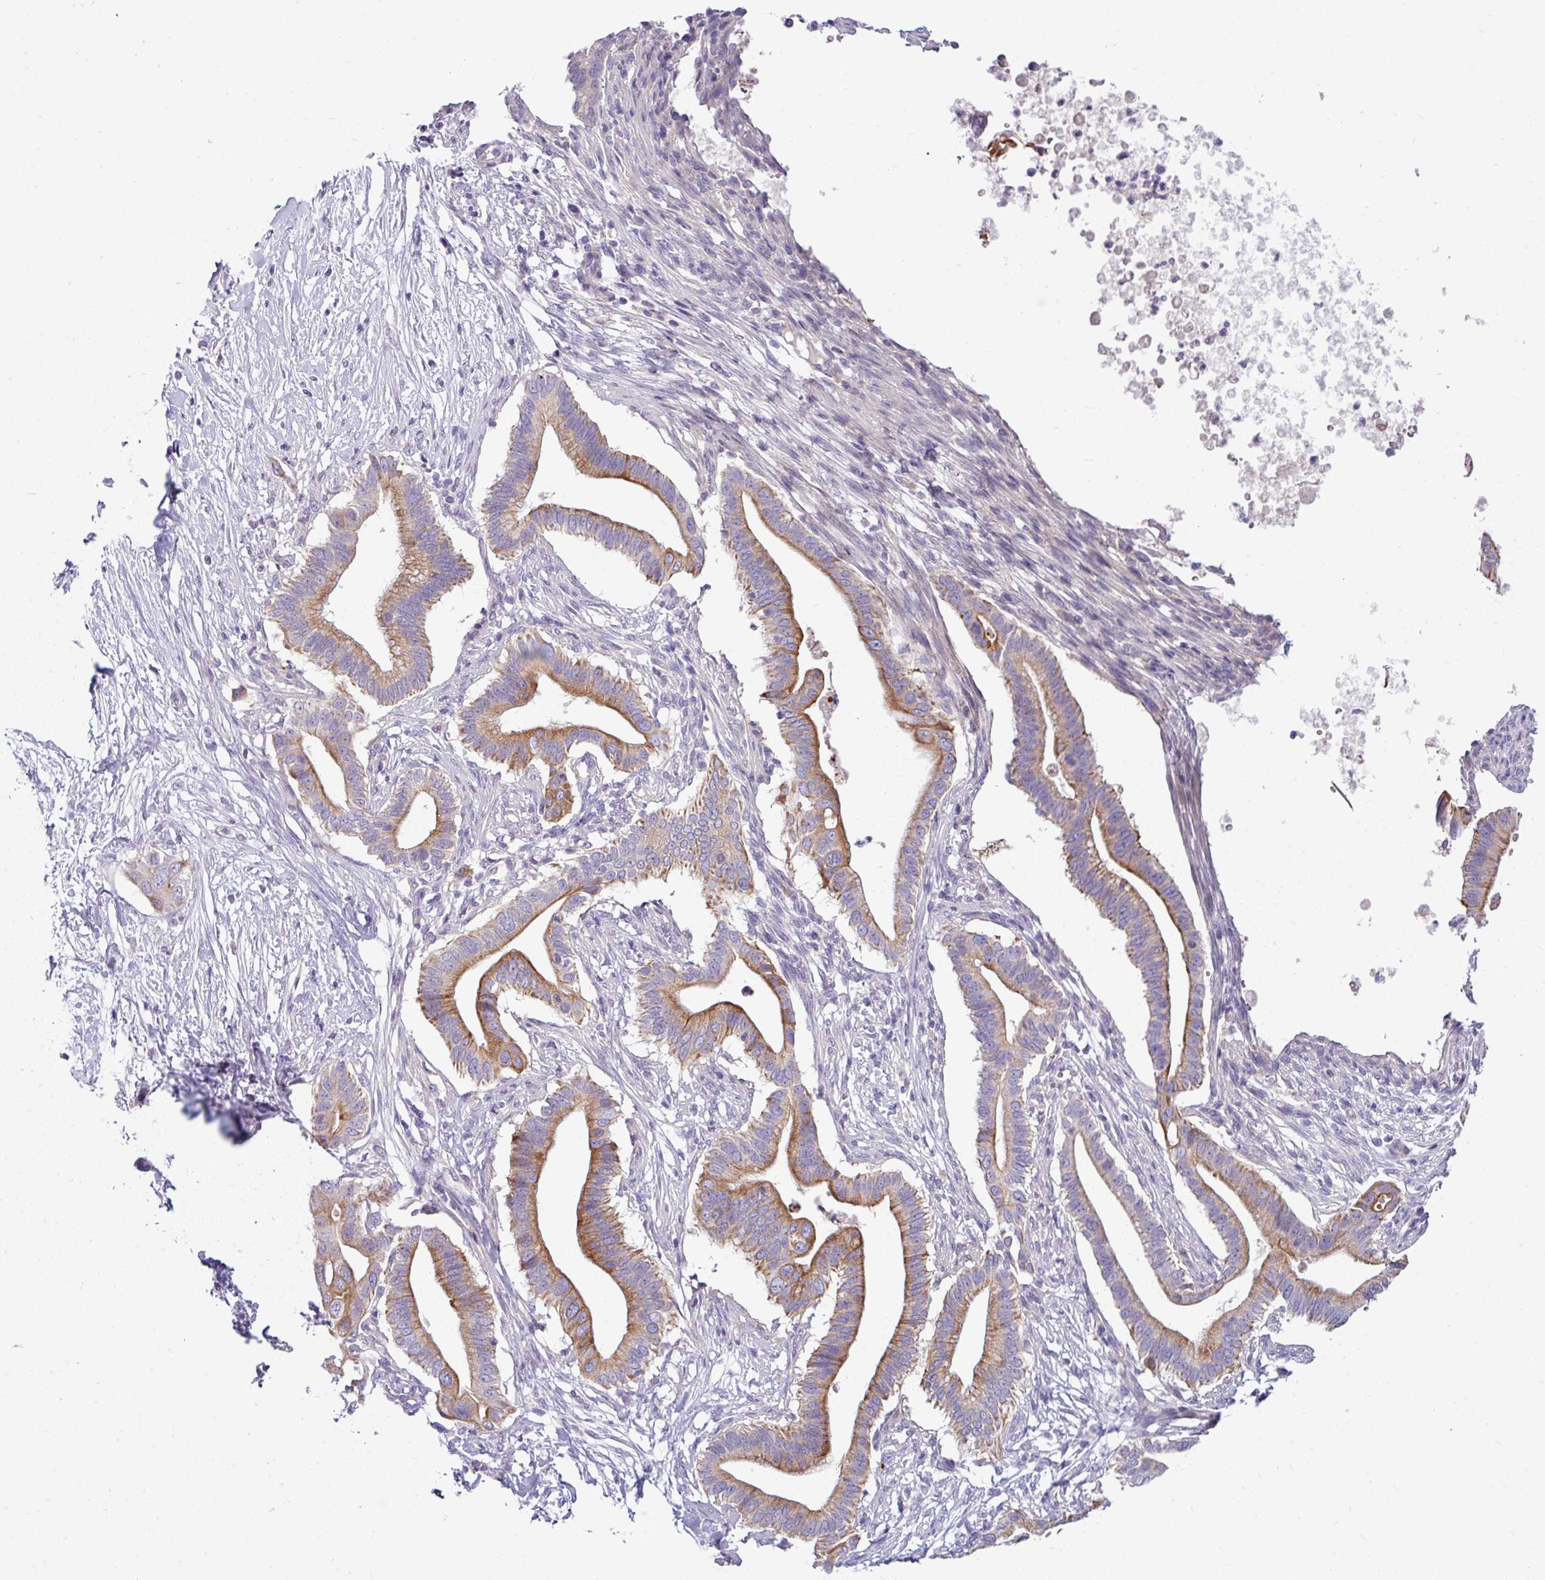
{"staining": {"intensity": "moderate", "quantity": "25%-75%", "location": "cytoplasmic/membranous"}, "tissue": "pancreatic cancer", "cell_type": "Tumor cells", "image_type": "cancer", "snomed": [{"axis": "morphology", "description": "Adenocarcinoma, NOS"}, {"axis": "topography", "description": "Pancreas"}], "caption": "A micrograph showing moderate cytoplasmic/membranous positivity in about 25%-75% of tumor cells in pancreatic cancer, as visualized by brown immunohistochemical staining.", "gene": "ACAP3", "patient": {"sex": "male", "age": 68}}